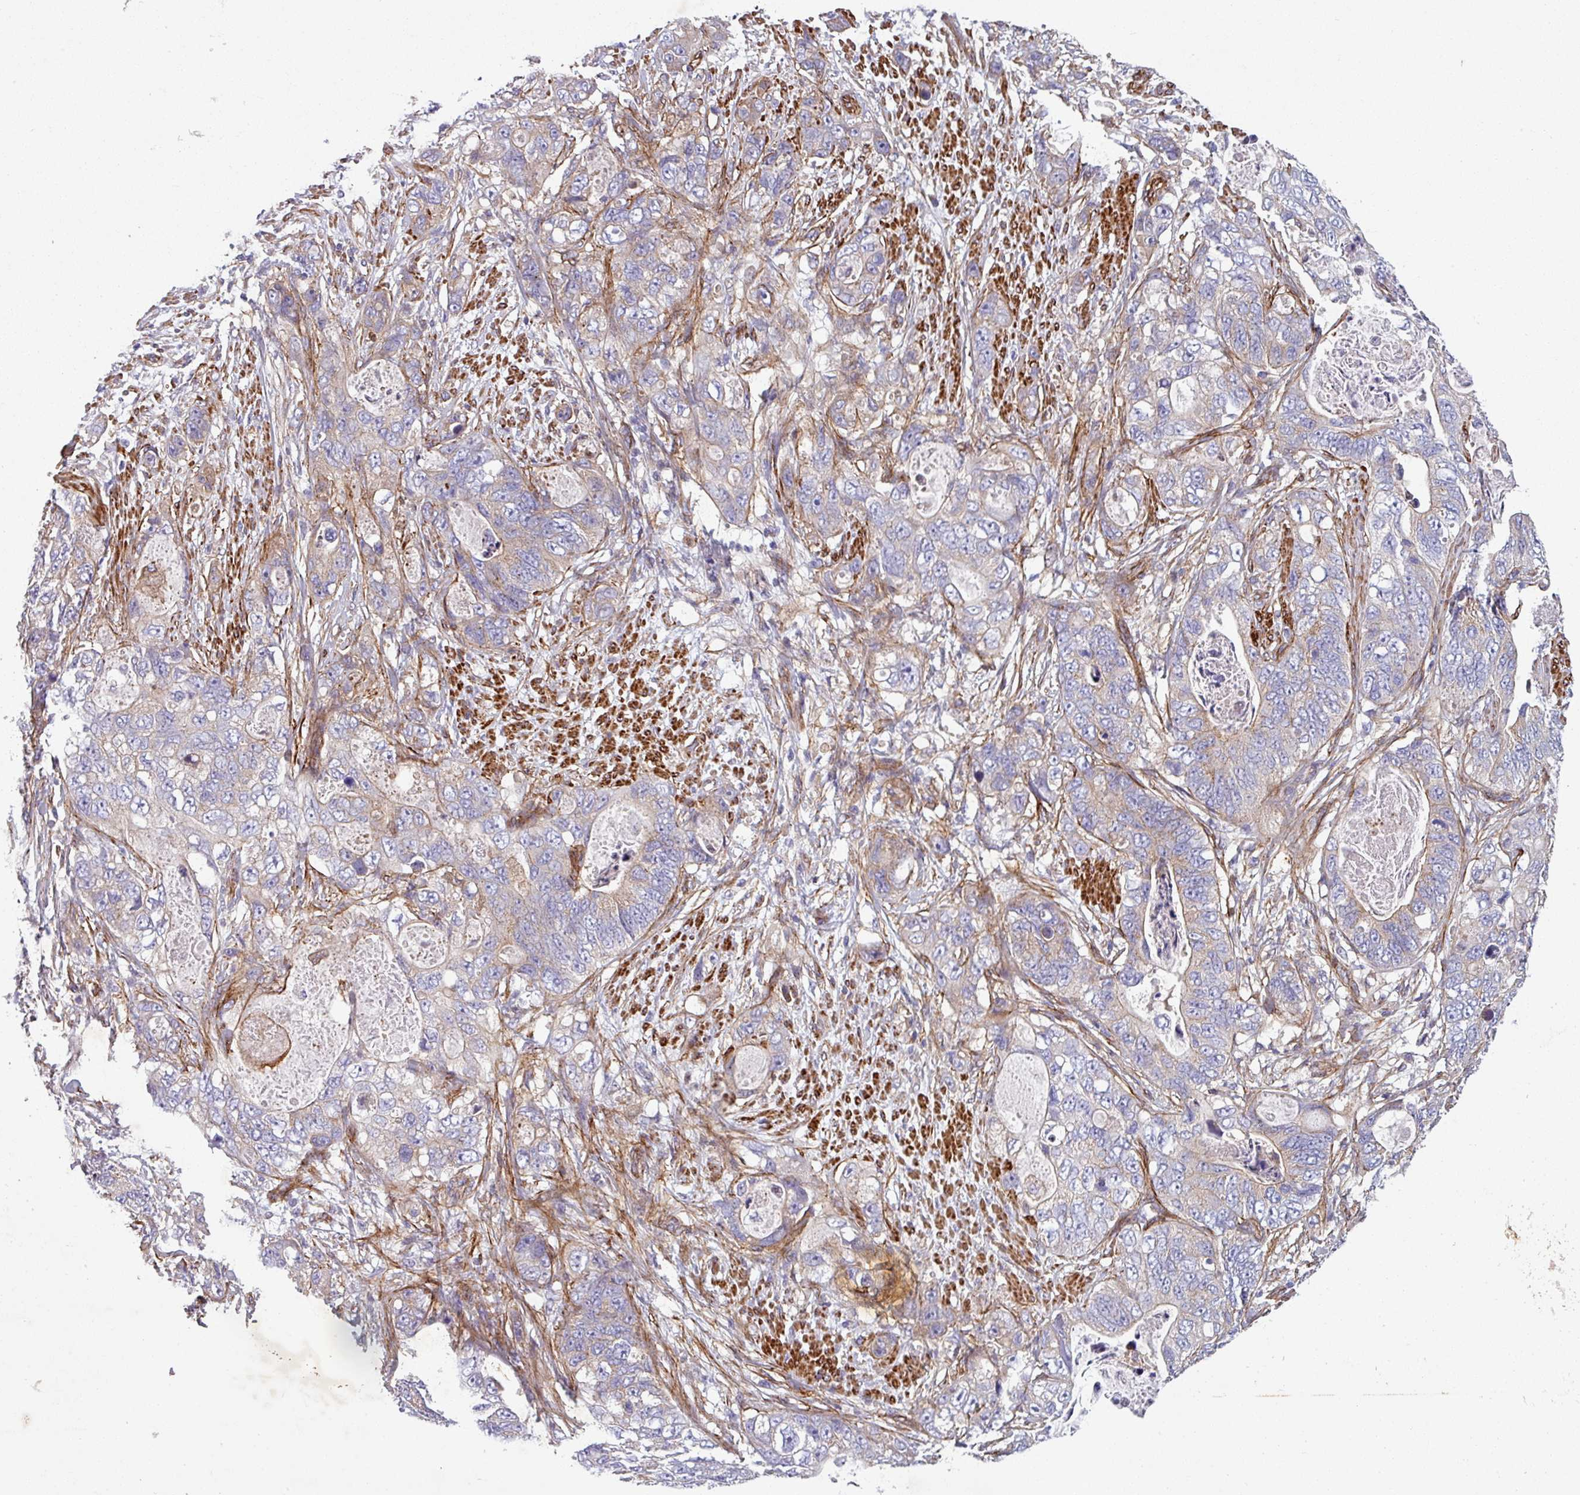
{"staining": {"intensity": "weak", "quantity": "25%-75%", "location": "cytoplasmic/membranous"}, "tissue": "stomach cancer", "cell_type": "Tumor cells", "image_type": "cancer", "snomed": [{"axis": "morphology", "description": "Adenocarcinoma, NOS"}, {"axis": "topography", "description": "Stomach"}], "caption": "Tumor cells reveal low levels of weak cytoplasmic/membranous expression in about 25%-75% of cells in stomach cancer. Nuclei are stained in blue.", "gene": "ATP2C2", "patient": {"sex": "female", "age": 89}}